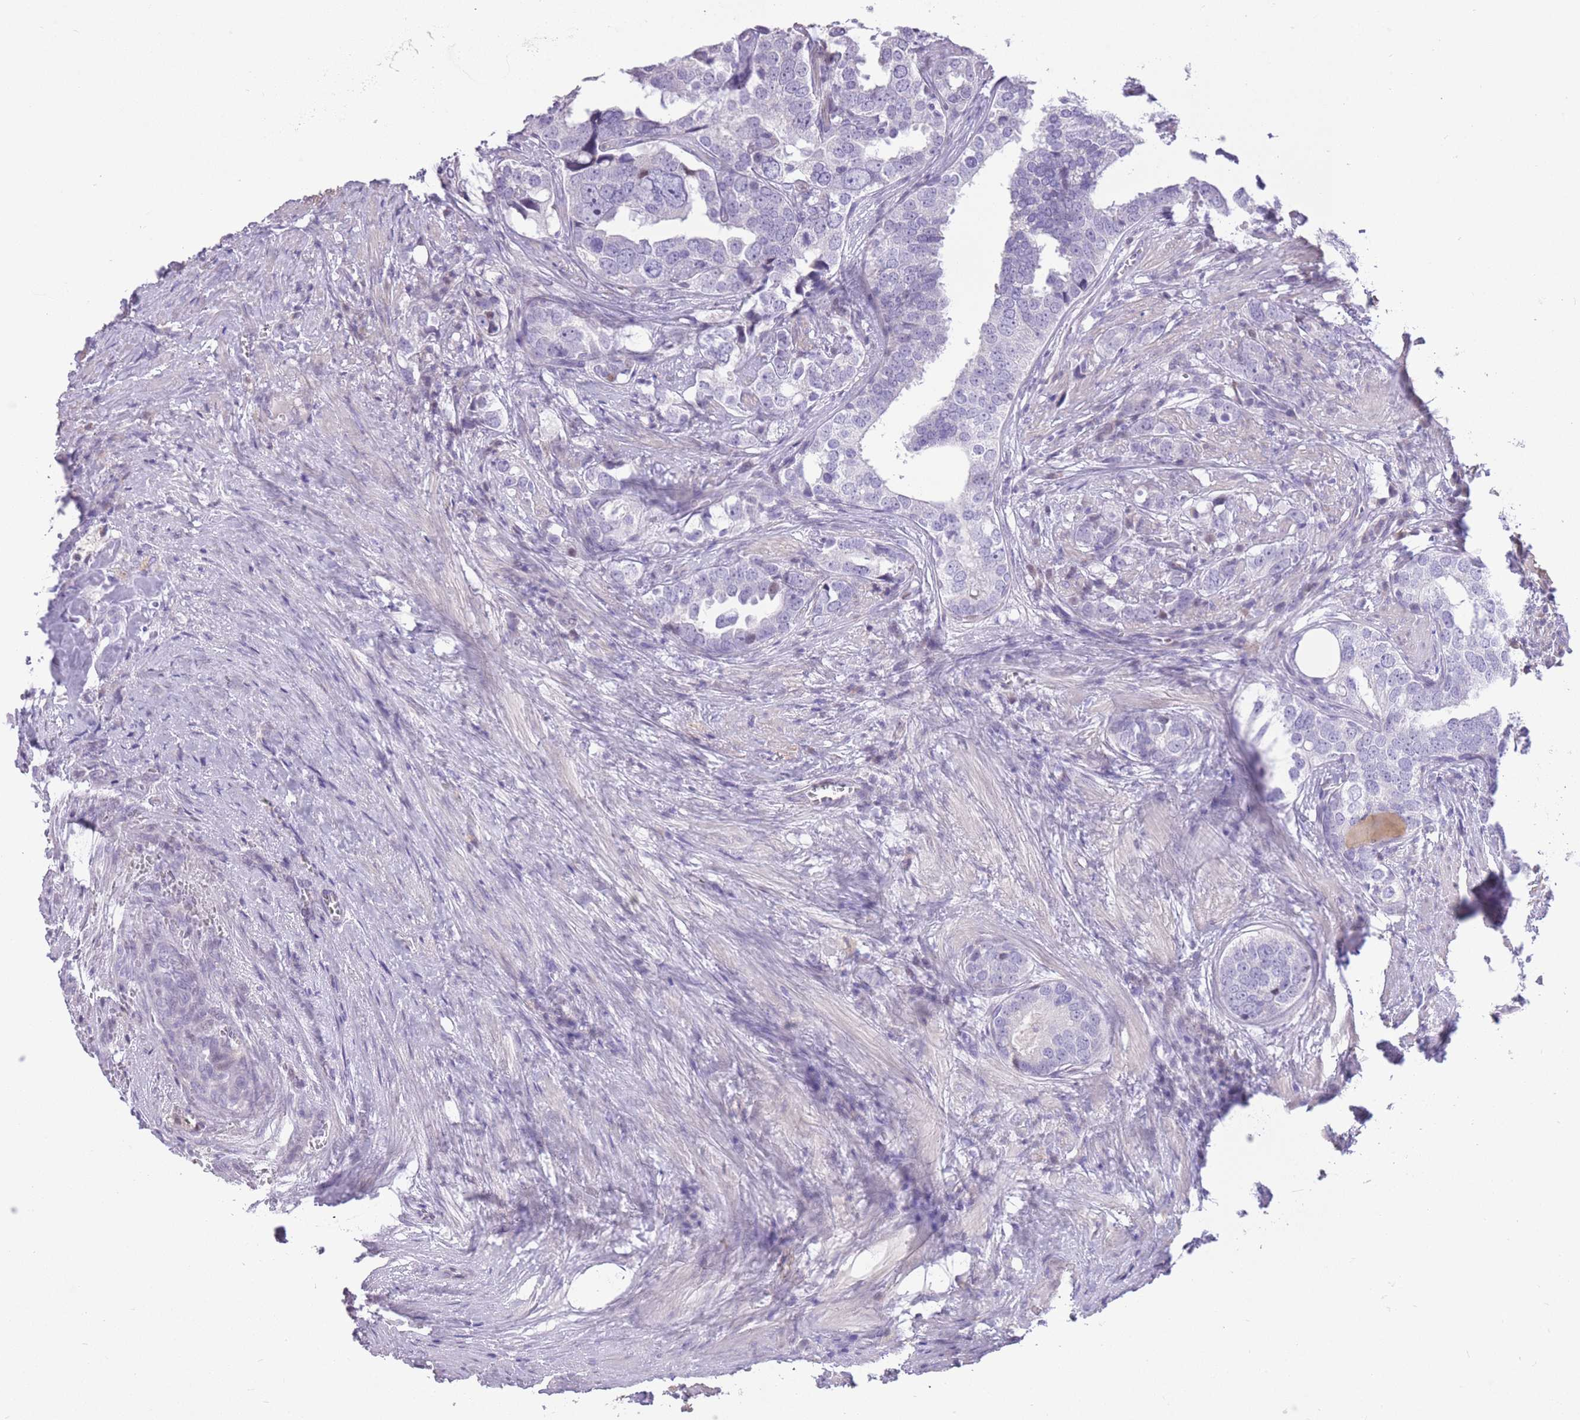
{"staining": {"intensity": "negative", "quantity": "none", "location": "none"}, "tissue": "prostate cancer", "cell_type": "Tumor cells", "image_type": "cancer", "snomed": [{"axis": "morphology", "description": "Adenocarcinoma, High grade"}, {"axis": "topography", "description": "Prostate"}], "caption": "Tumor cells are negative for brown protein staining in prostate high-grade adenocarcinoma.", "gene": "WDR70", "patient": {"sex": "male", "age": 71}}